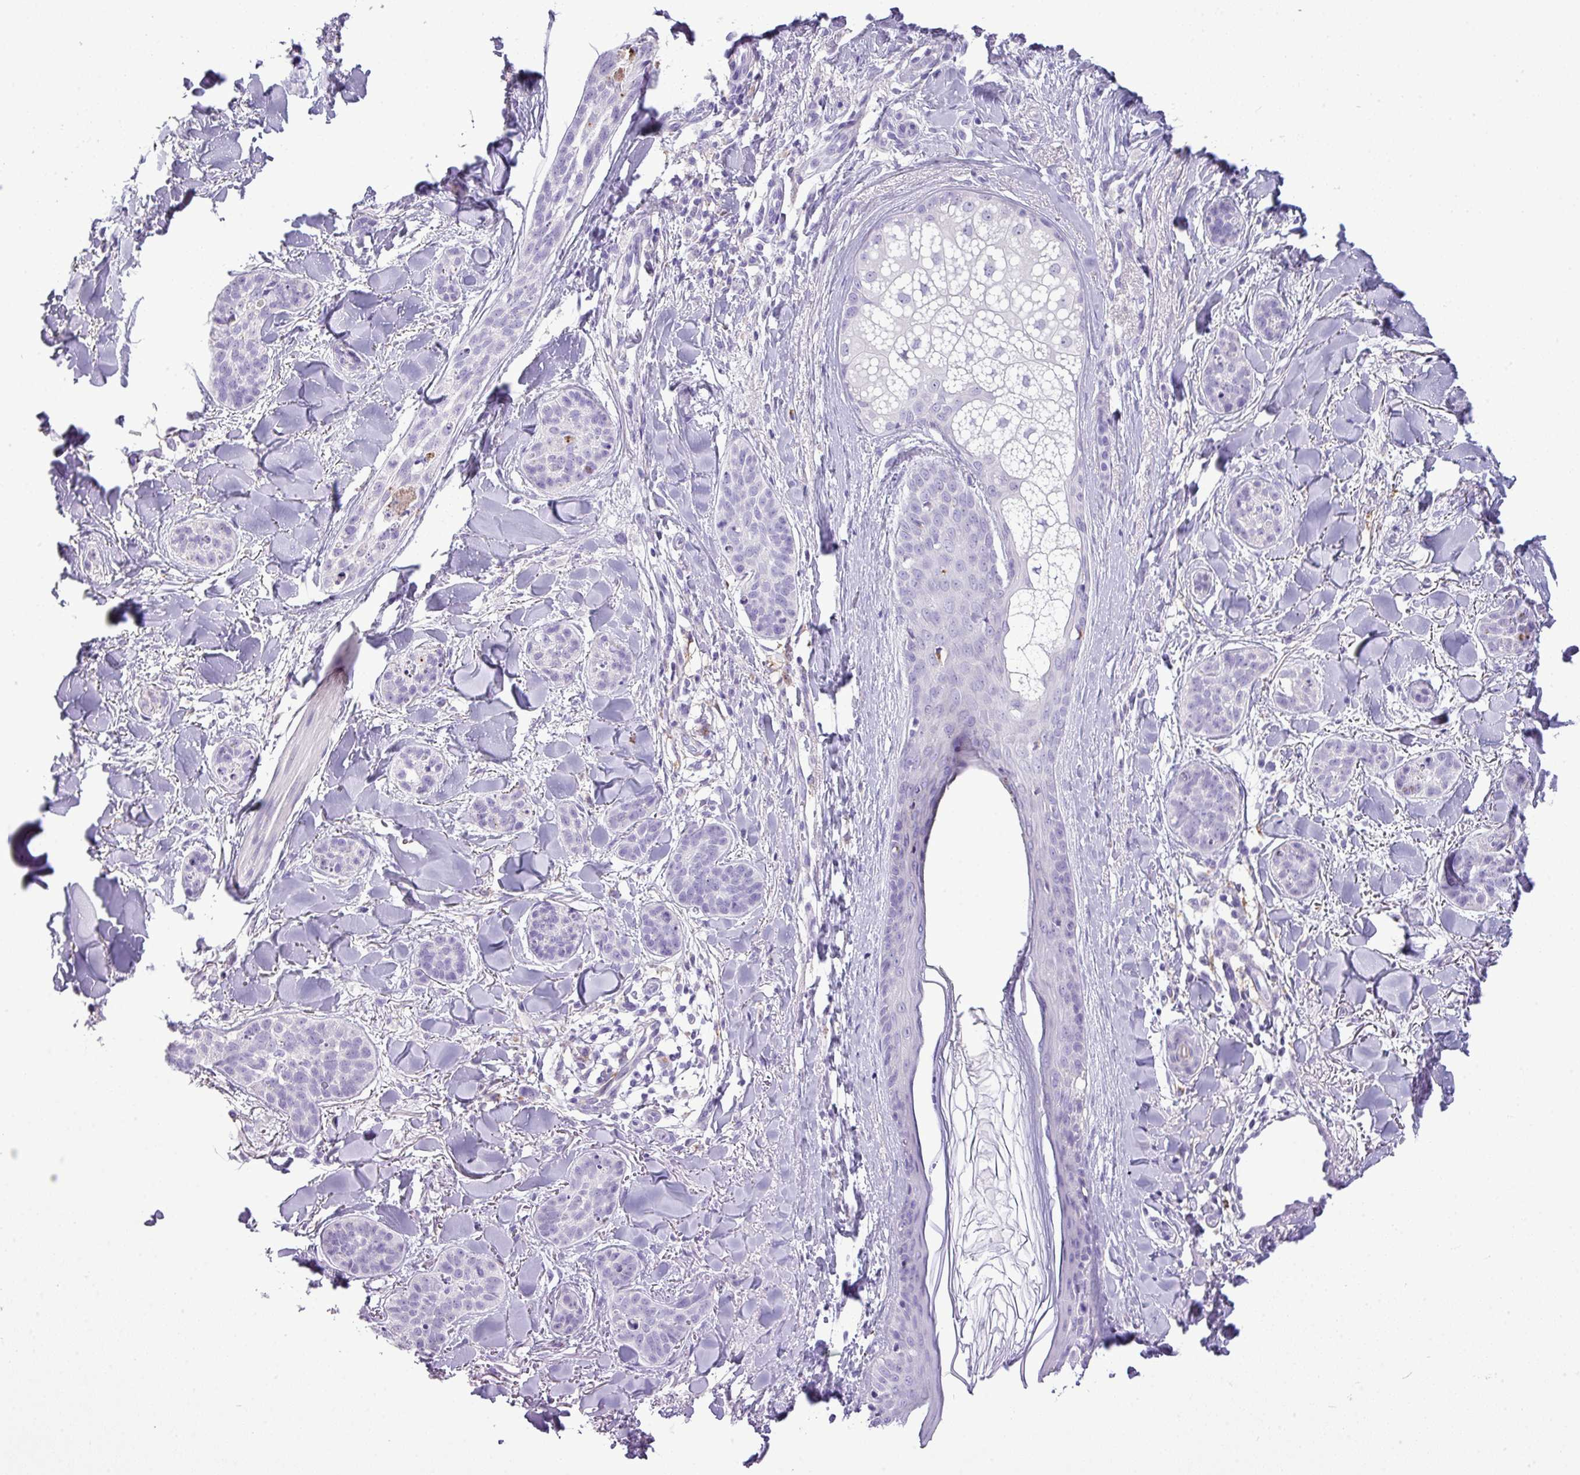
{"staining": {"intensity": "negative", "quantity": "none", "location": "none"}, "tissue": "skin cancer", "cell_type": "Tumor cells", "image_type": "cancer", "snomed": [{"axis": "morphology", "description": "Basal cell carcinoma"}, {"axis": "topography", "description": "Skin"}], "caption": "The photomicrograph exhibits no significant staining in tumor cells of skin basal cell carcinoma.", "gene": "RBMXL2", "patient": {"sex": "male", "age": 52}}